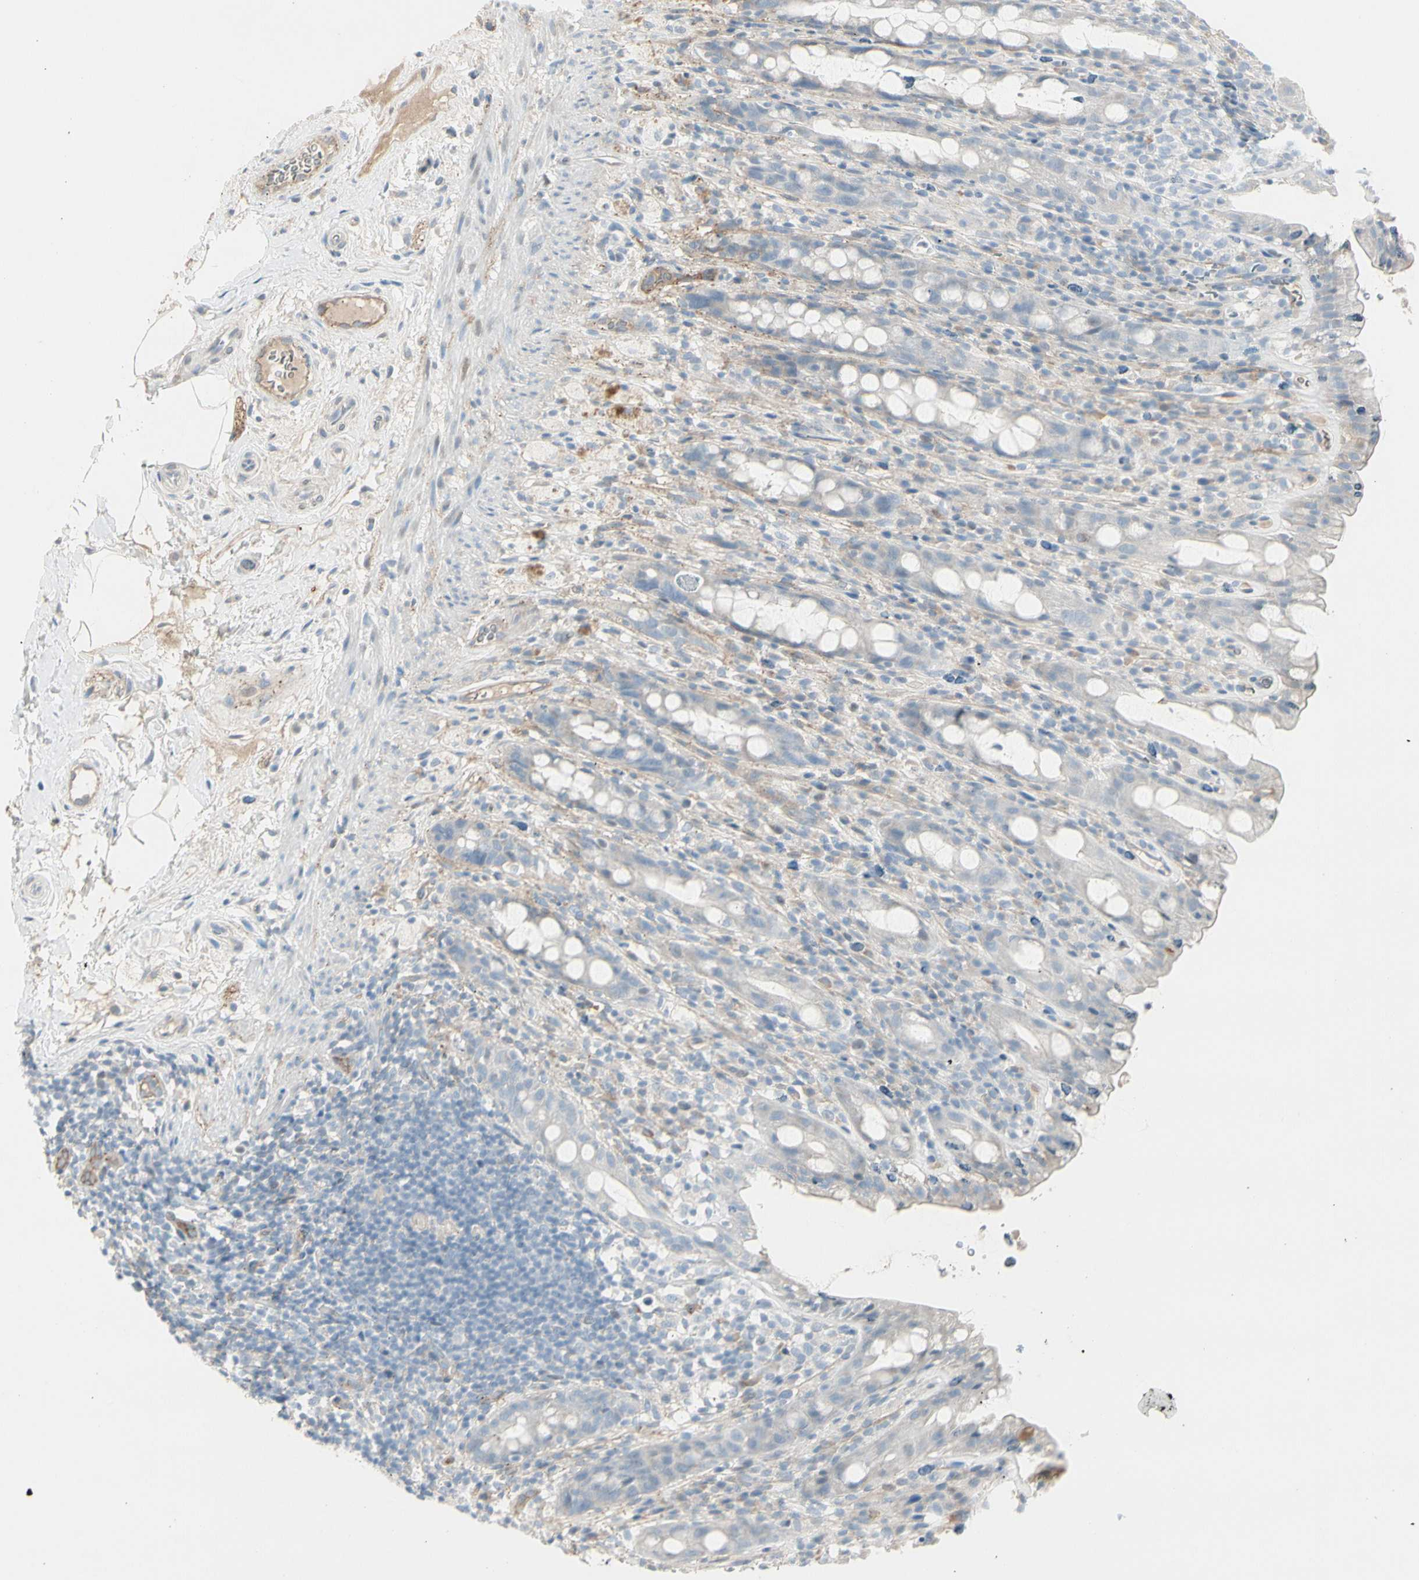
{"staining": {"intensity": "negative", "quantity": "none", "location": "none"}, "tissue": "rectum", "cell_type": "Glandular cells", "image_type": "normal", "snomed": [{"axis": "morphology", "description": "Normal tissue, NOS"}, {"axis": "topography", "description": "Rectum"}], "caption": "Unremarkable rectum was stained to show a protein in brown. There is no significant positivity in glandular cells. The staining was performed using DAB (3,3'-diaminobenzidine) to visualize the protein expression in brown, while the nuclei were stained in blue with hematoxylin (Magnification: 20x).", "gene": "CACNA2D1", "patient": {"sex": "male", "age": 44}}